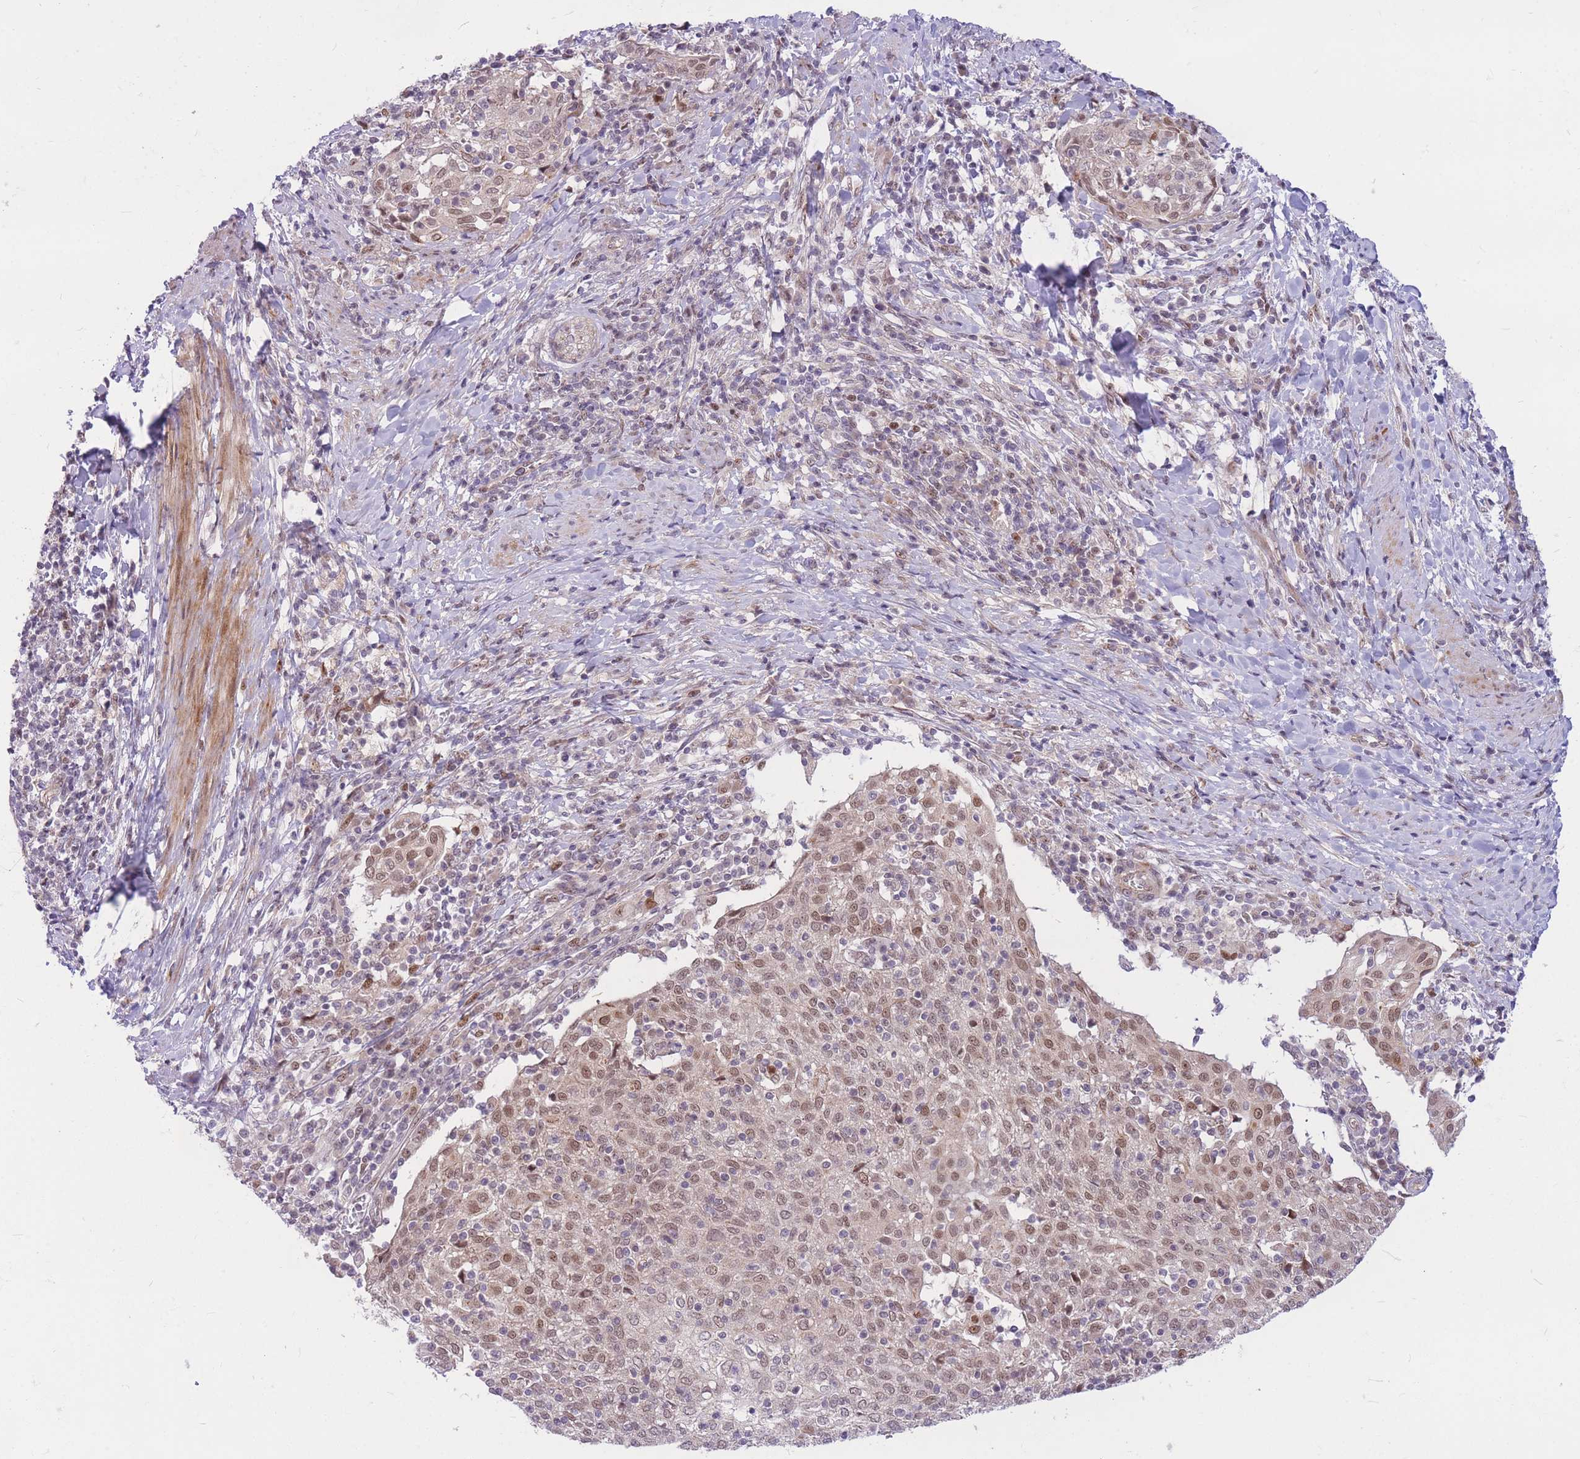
{"staining": {"intensity": "weak", "quantity": "25%-75%", "location": "nuclear"}, "tissue": "cervical cancer", "cell_type": "Tumor cells", "image_type": "cancer", "snomed": [{"axis": "morphology", "description": "Squamous cell carcinoma, NOS"}, {"axis": "topography", "description": "Cervix"}], "caption": "Cervical cancer stained with a protein marker displays weak staining in tumor cells.", "gene": "ERCC2", "patient": {"sex": "female", "age": 52}}